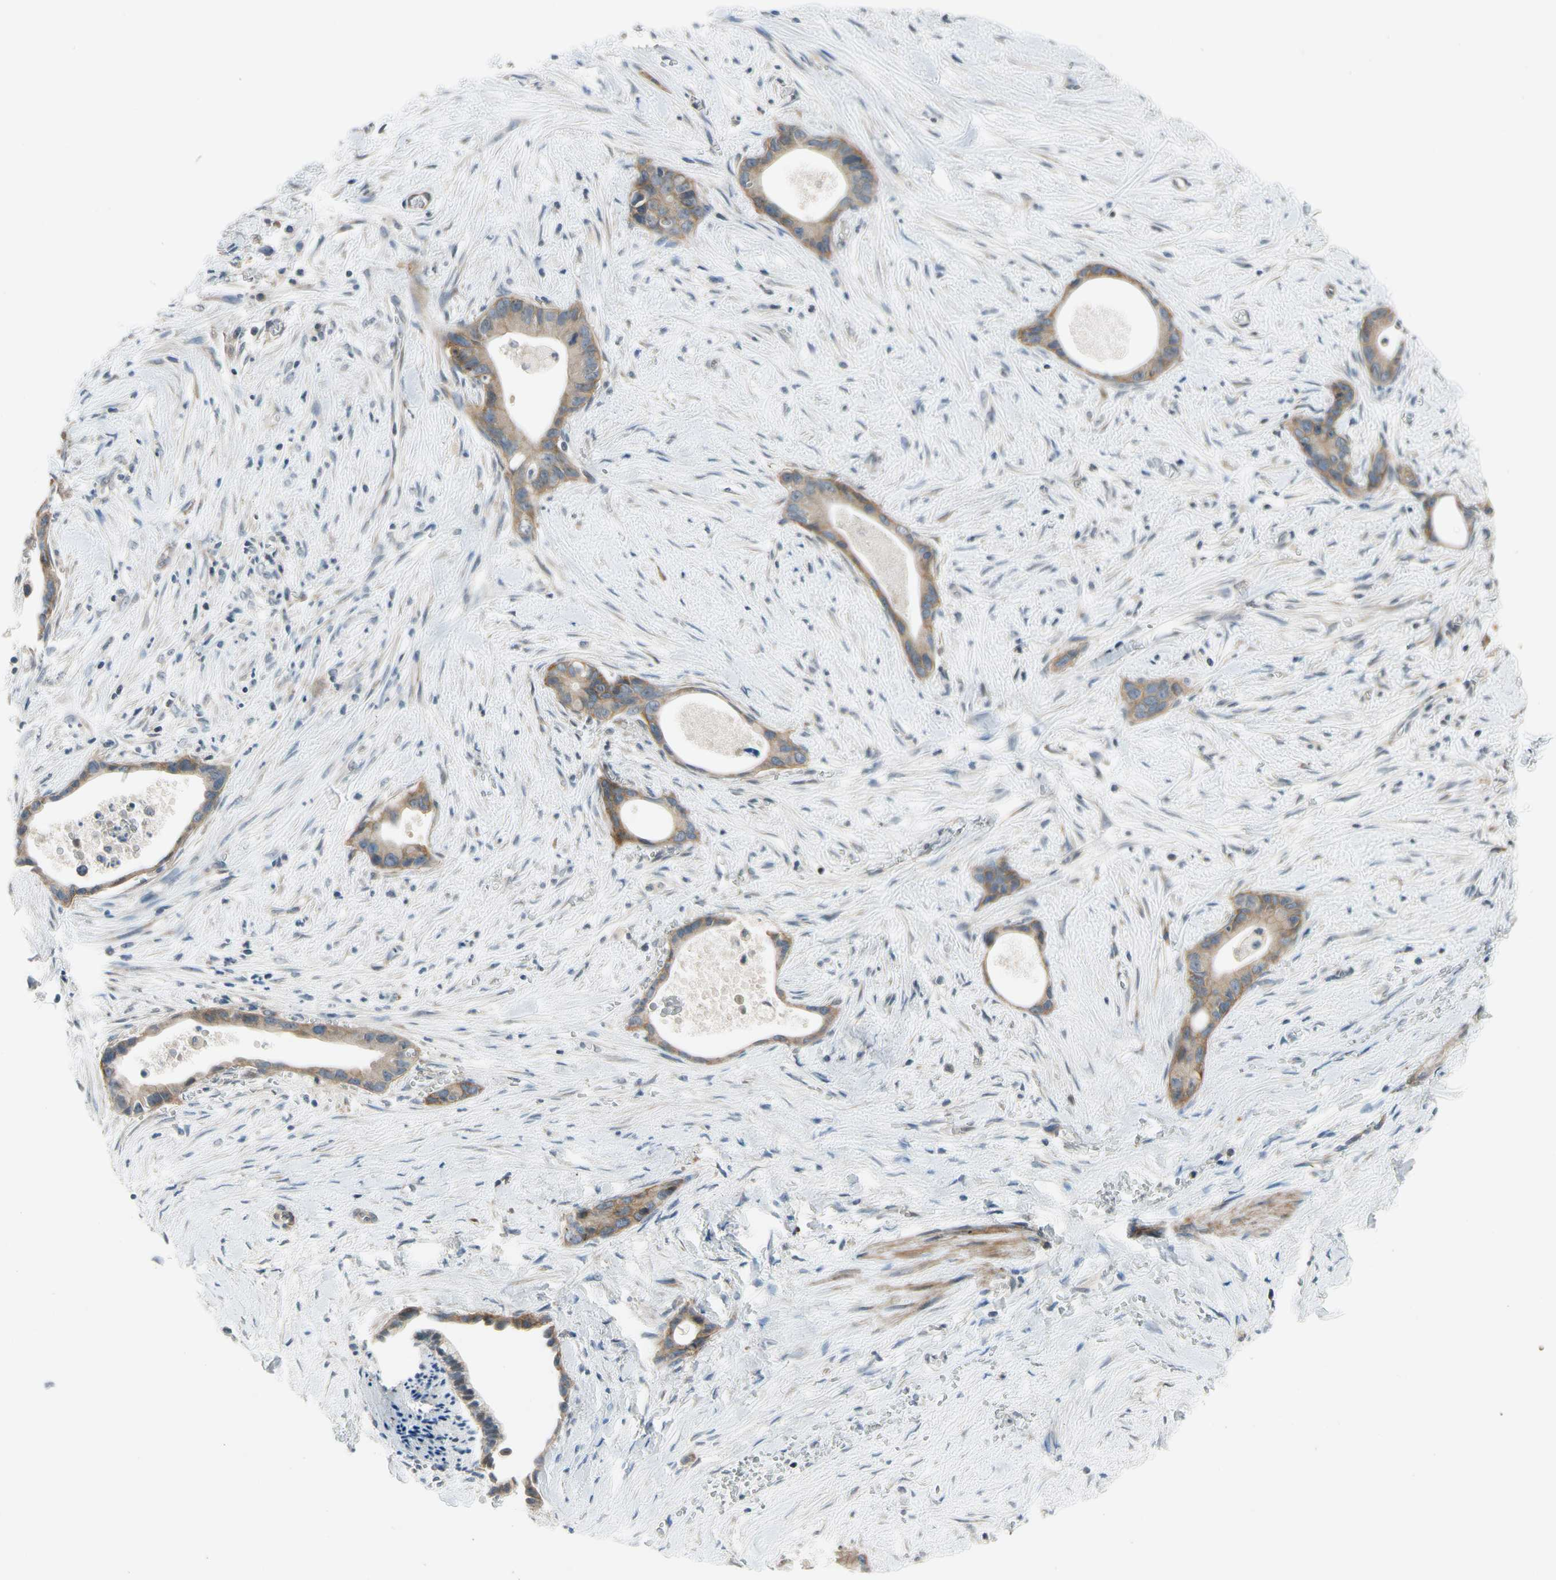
{"staining": {"intensity": "moderate", "quantity": ">75%", "location": "cytoplasmic/membranous"}, "tissue": "liver cancer", "cell_type": "Tumor cells", "image_type": "cancer", "snomed": [{"axis": "morphology", "description": "Cholangiocarcinoma"}, {"axis": "topography", "description": "Liver"}], "caption": "Immunohistochemistry histopathology image of neoplastic tissue: liver cancer (cholangiocarcinoma) stained using IHC exhibits medium levels of moderate protein expression localized specifically in the cytoplasmic/membranous of tumor cells, appearing as a cytoplasmic/membranous brown color.", "gene": "MST1R", "patient": {"sex": "female", "age": 55}}